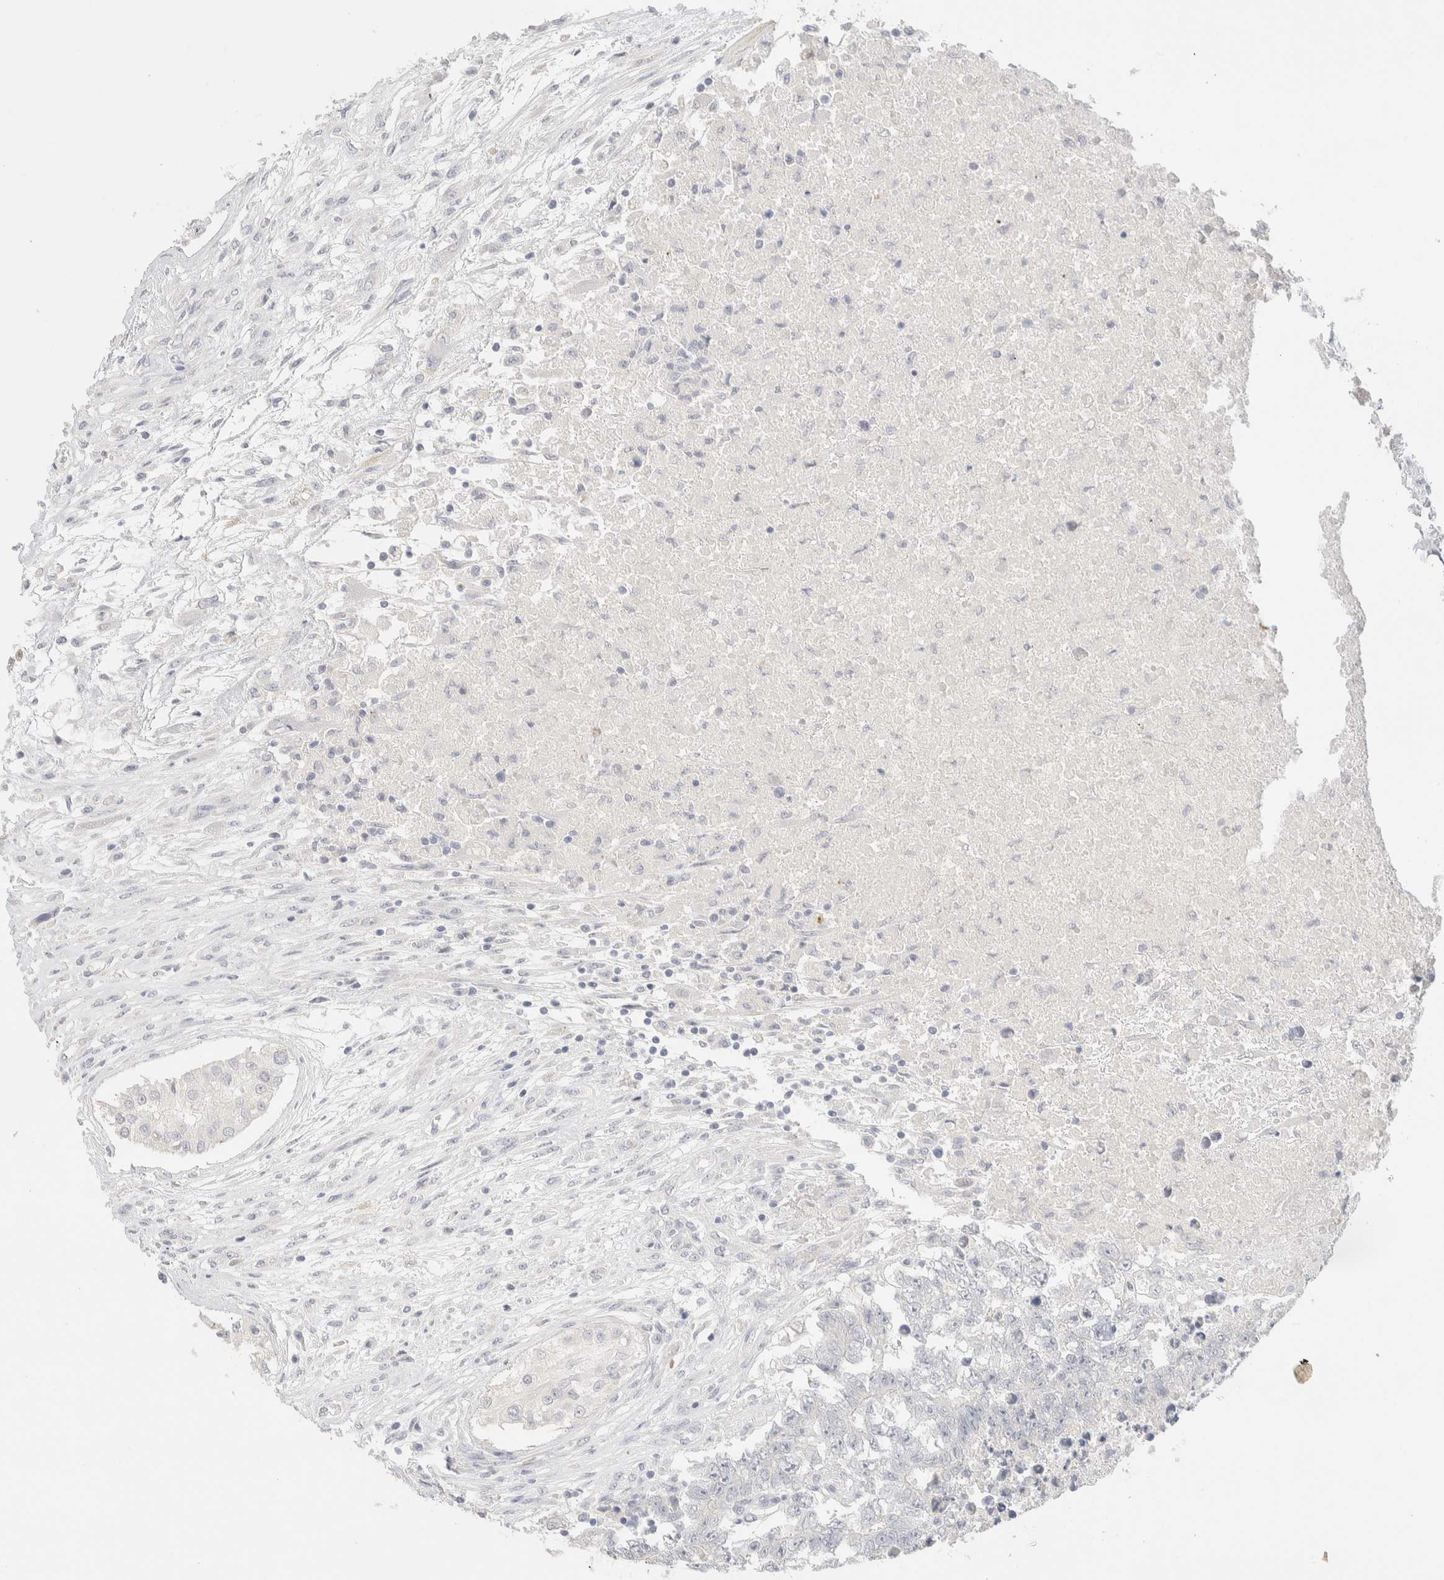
{"staining": {"intensity": "negative", "quantity": "none", "location": "none"}, "tissue": "testis cancer", "cell_type": "Tumor cells", "image_type": "cancer", "snomed": [{"axis": "morphology", "description": "Carcinoma, Embryonal, NOS"}, {"axis": "topography", "description": "Testis"}], "caption": "A photomicrograph of testis cancer stained for a protein shows no brown staining in tumor cells.", "gene": "RIDA", "patient": {"sex": "male", "age": 25}}